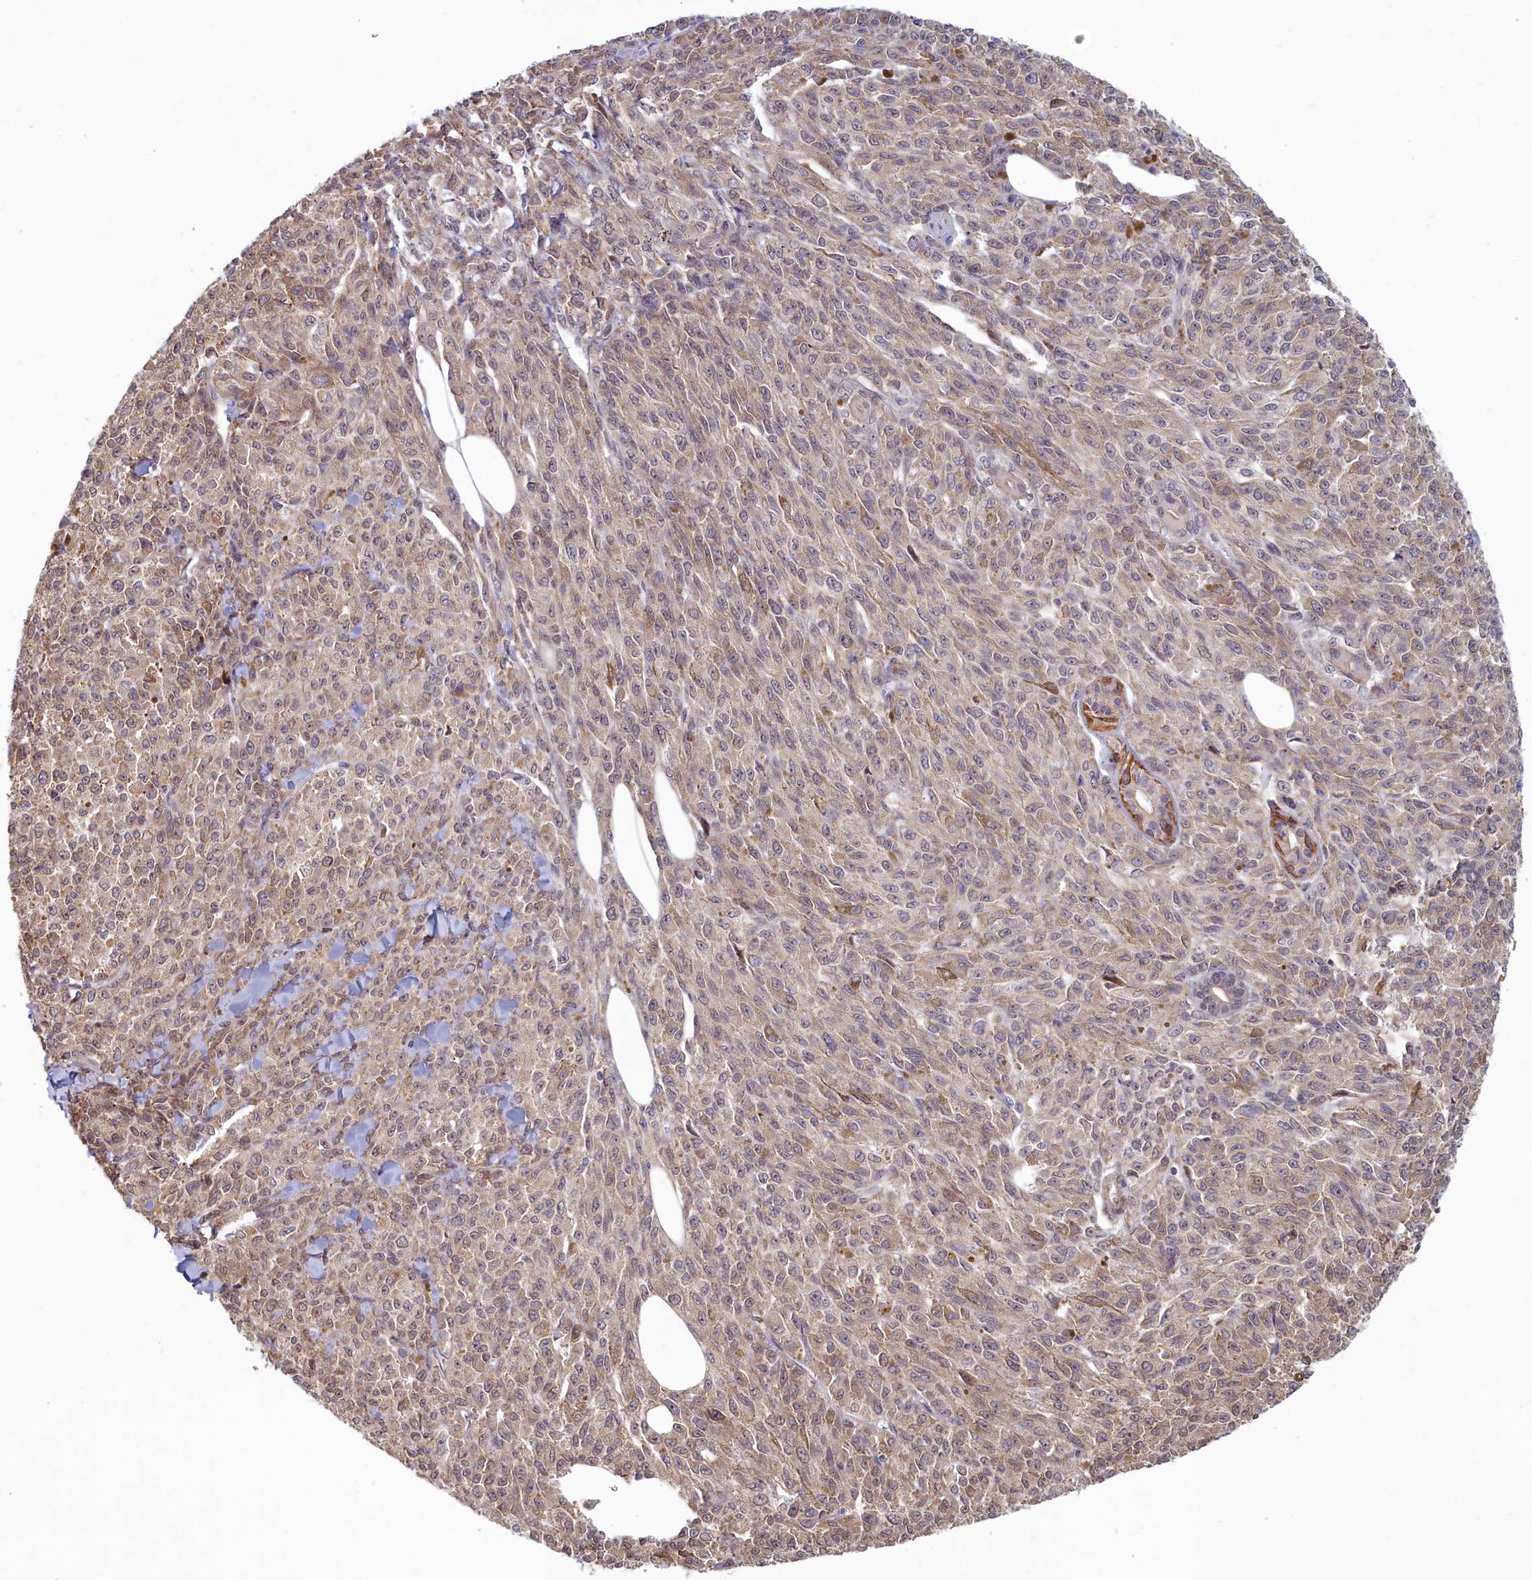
{"staining": {"intensity": "weak", "quantity": "25%-75%", "location": "cytoplasmic/membranous"}, "tissue": "melanoma", "cell_type": "Tumor cells", "image_type": "cancer", "snomed": [{"axis": "morphology", "description": "Malignant melanoma, NOS"}, {"axis": "topography", "description": "Skin"}], "caption": "This micrograph exhibits IHC staining of melanoma, with low weak cytoplasmic/membranous positivity in about 25%-75% of tumor cells.", "gene": "MAK16", "patient": {"sex": "female", "age": 52}}